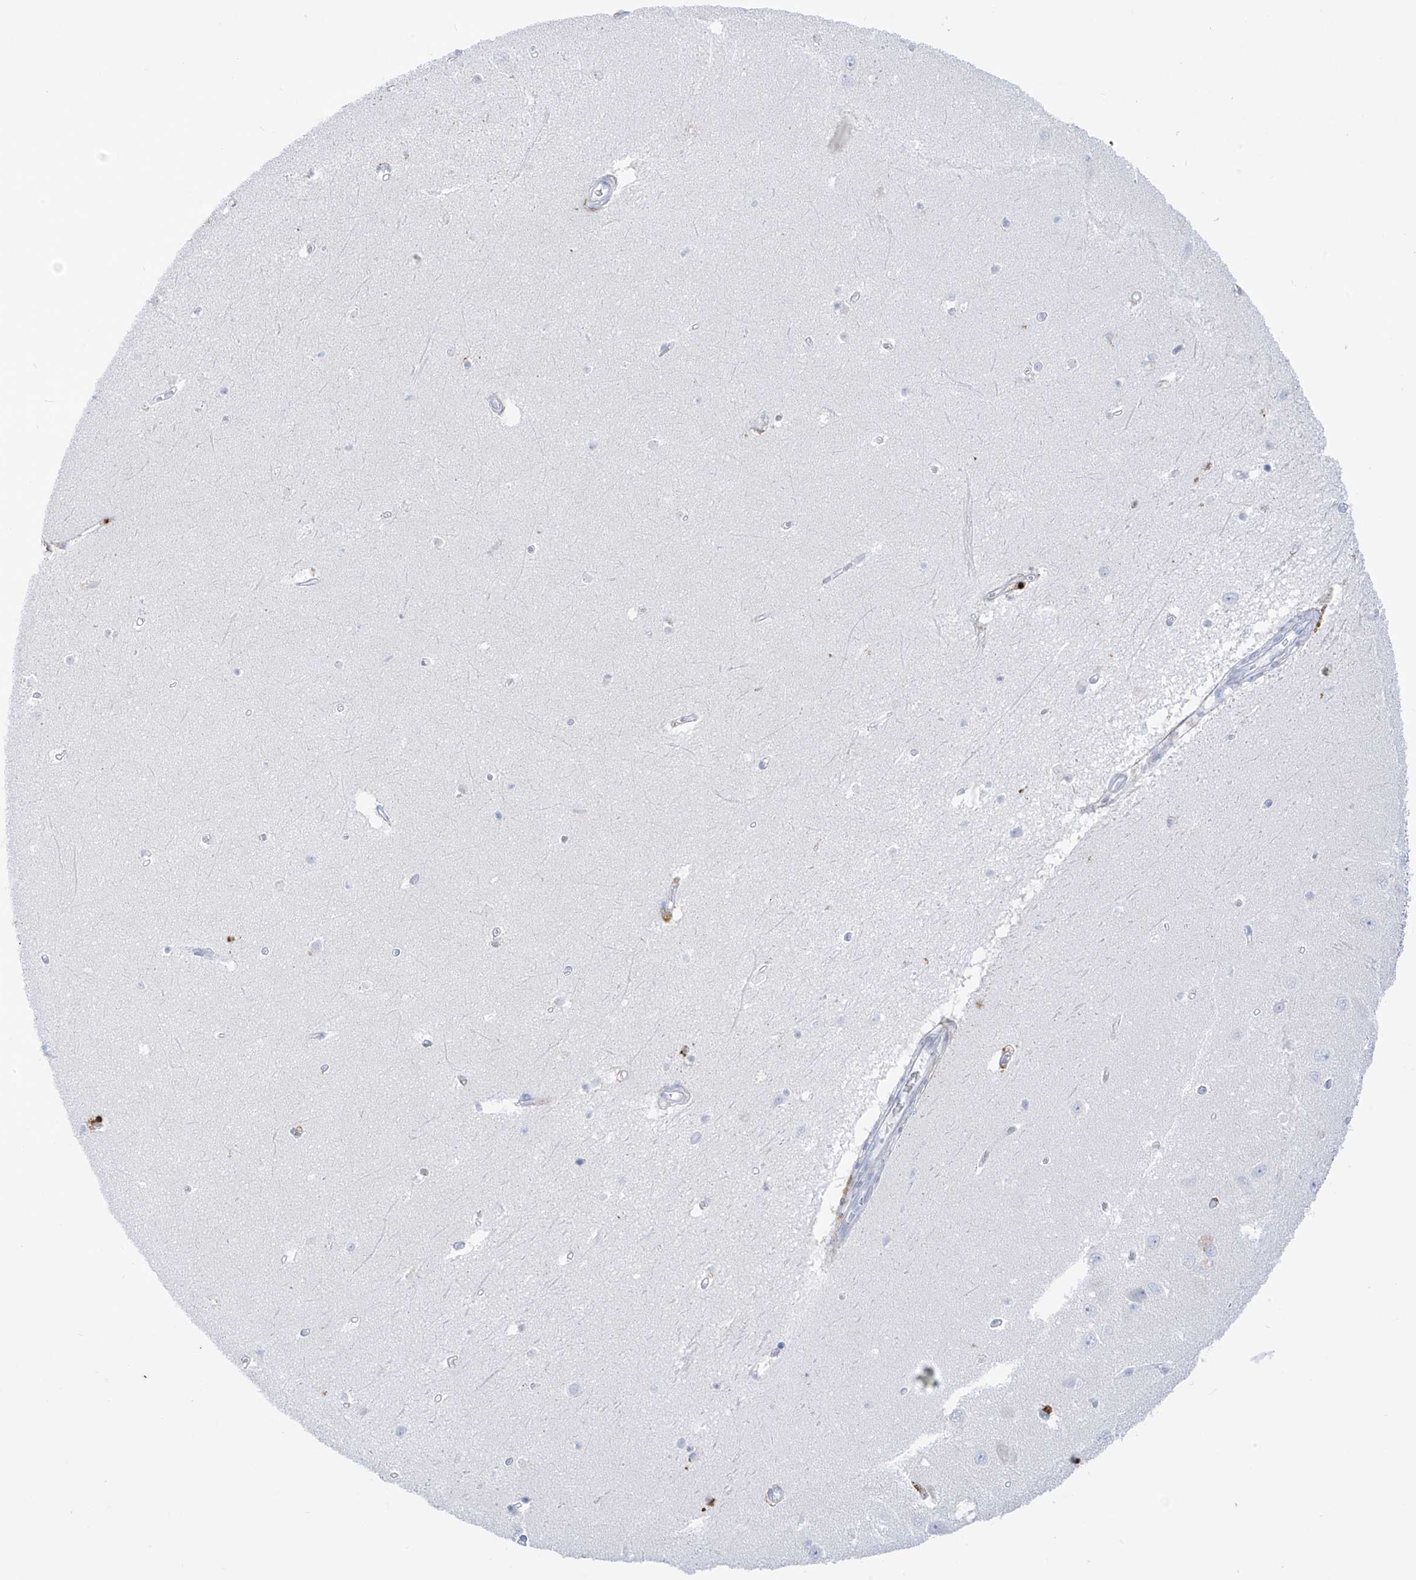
{"staining": {"intensity": "negative", "quantity": "none", "location": "none"}, "tissue": "hippocampus", "cell_type": "Glial cells", "image_type": "normal", "snomed": [{"axis": "morphology", "description": "Normal tissue, NOS"}, {"axis": "topography", "description": "Hippocampus"}], "caption": "The photomicrograph reveals no staining of glial cells in unremarkable hippocampus.", "gene": "PSPH", "patient": {"sex": "female", "age": 64}}